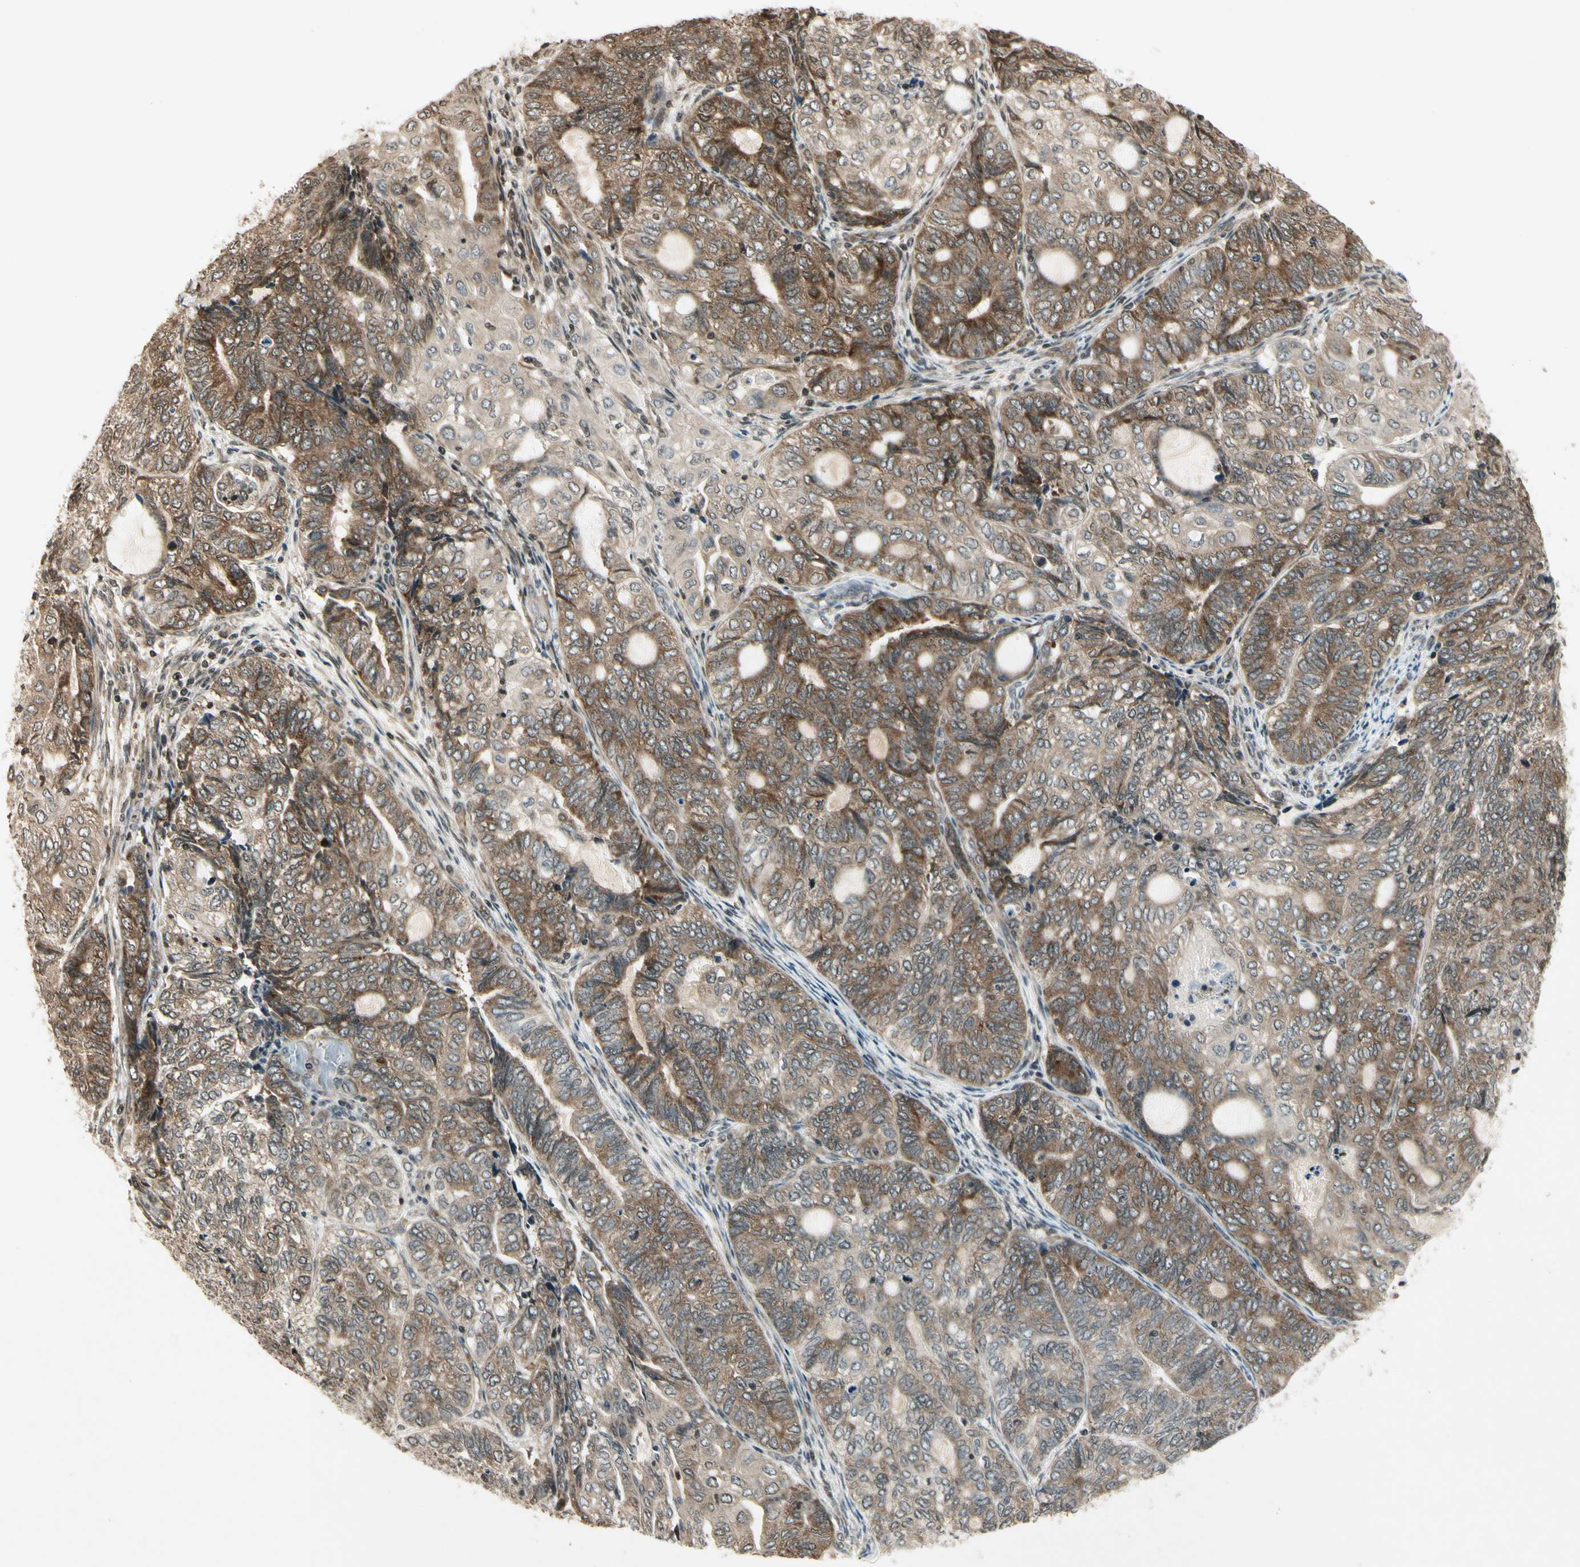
{"staining": {"intensity": "moderate", "quantity": "<25%", "location": "cytoplasmic/membranous"}, "tissue": "endometrial cancer", "cell_type": "Tumor cells", "image_type": "cancer", "snomed": [{"axis": "morphology", "description": "Adenocarcinoma, NOS"}, {"axis": "topography", "description": "Uterus"}, {"axis": "topography", "description": "Endometrium"}], "caption": "Moderate cytoplasmic/membranous positivity for a protein is seen in approximately <25% of tumor cells of endometrial cancer (adenocarcinoma) using immunohistochemistry (IHC).", "gene": "SMN2", "patient": {"sex": "female", "age": 70}}